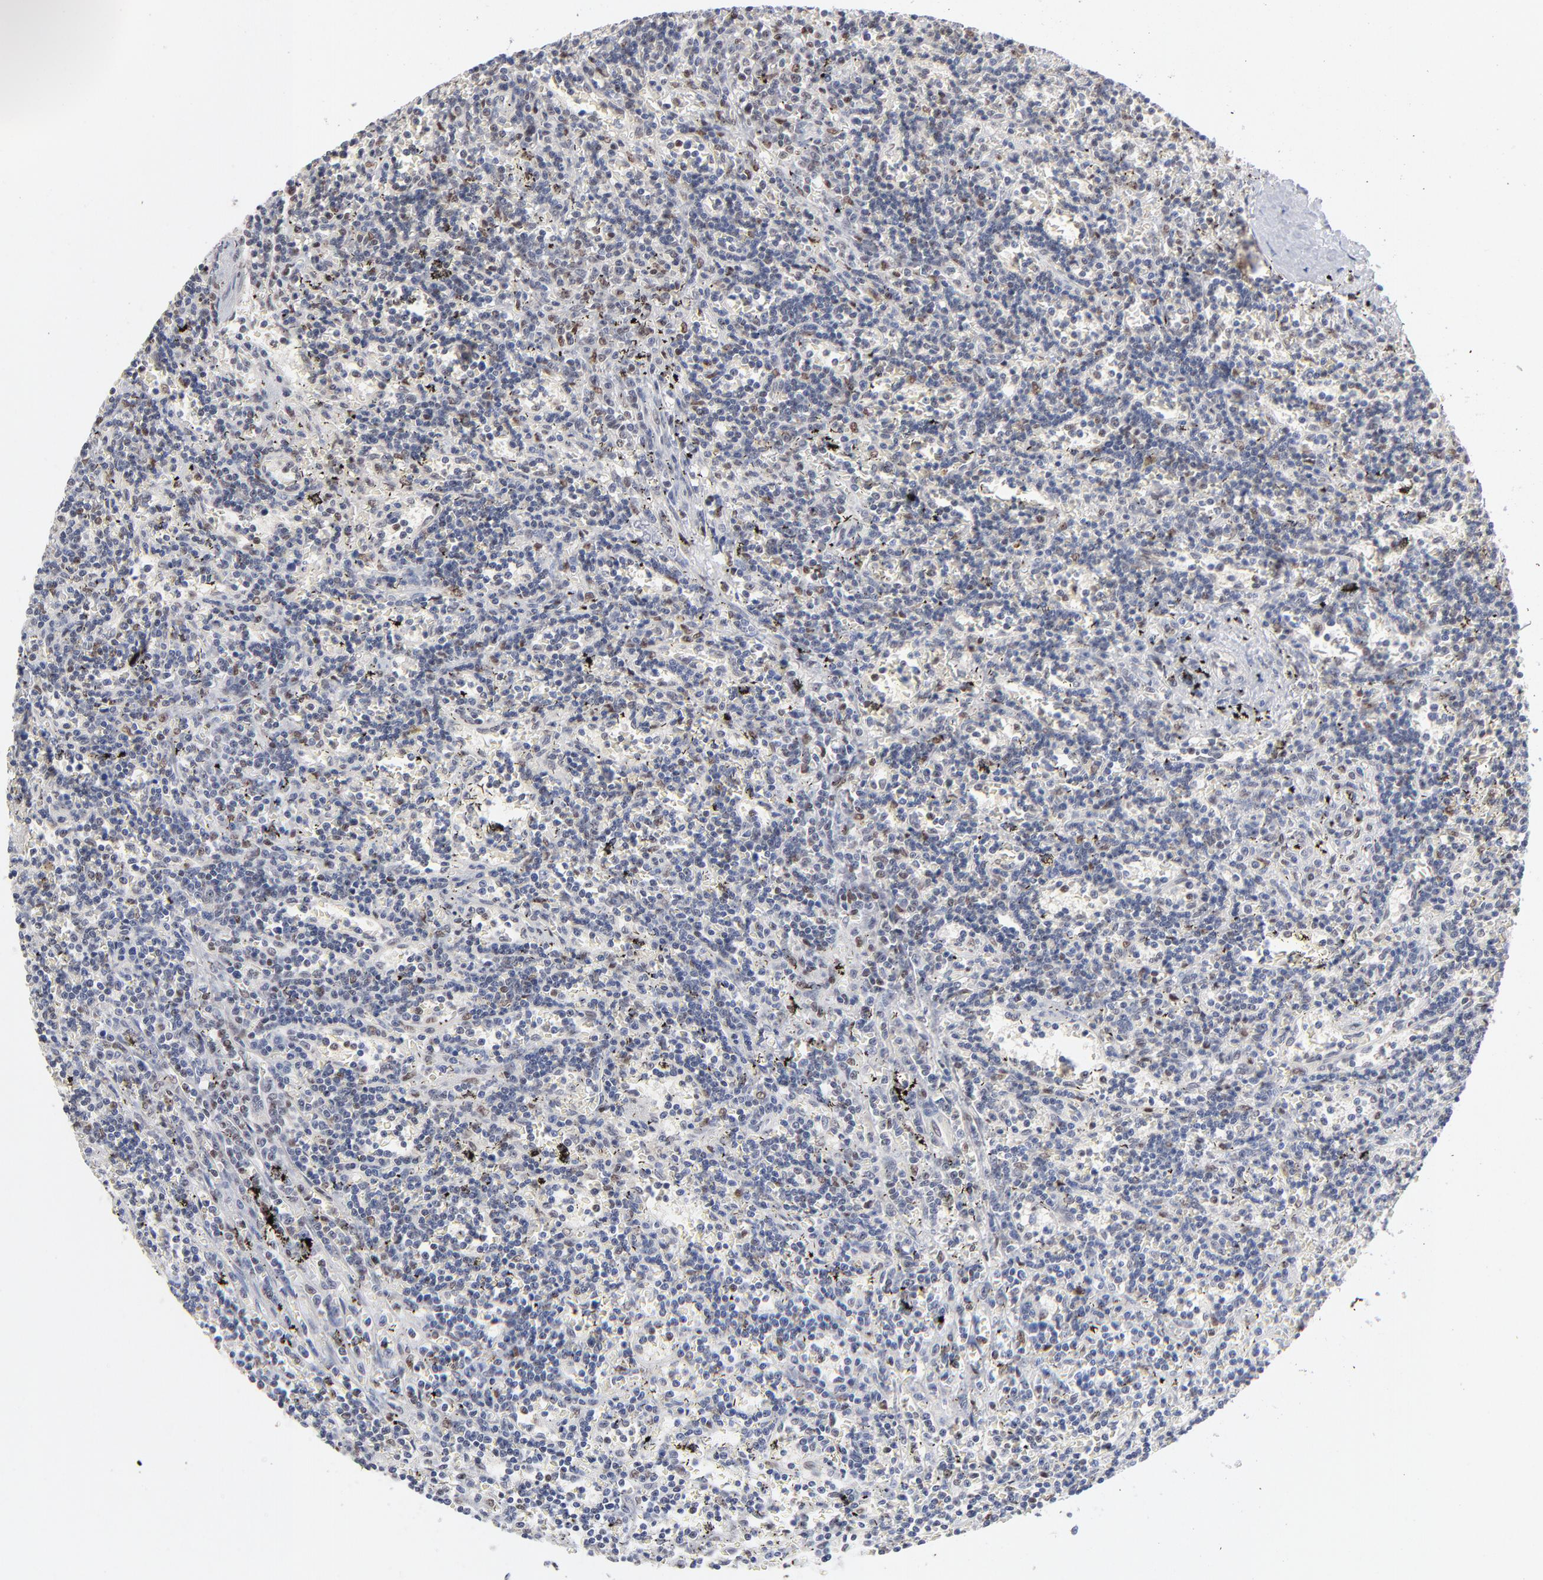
{"staining": {"intensity": "negative", "quantity": "none", "location": "none"}, "tissue": "lymphoma", "cell_type": "Tumor cells", "image_type": "cancer", "snomed": [{"axis": "morphology", "description": "Malignant lymphoma, non-Hodgkin's type, Low grade"}, {"axis": "topography", "description": "Spleen"}], "caption": "The immunohistochemistry micrograph has no significant expression in tumor cells of low-grade malignant lymphoma, non-Hodgkin's type tissue.", "gene": "MAX", "patient": {"sex": "male", "age": 60}}